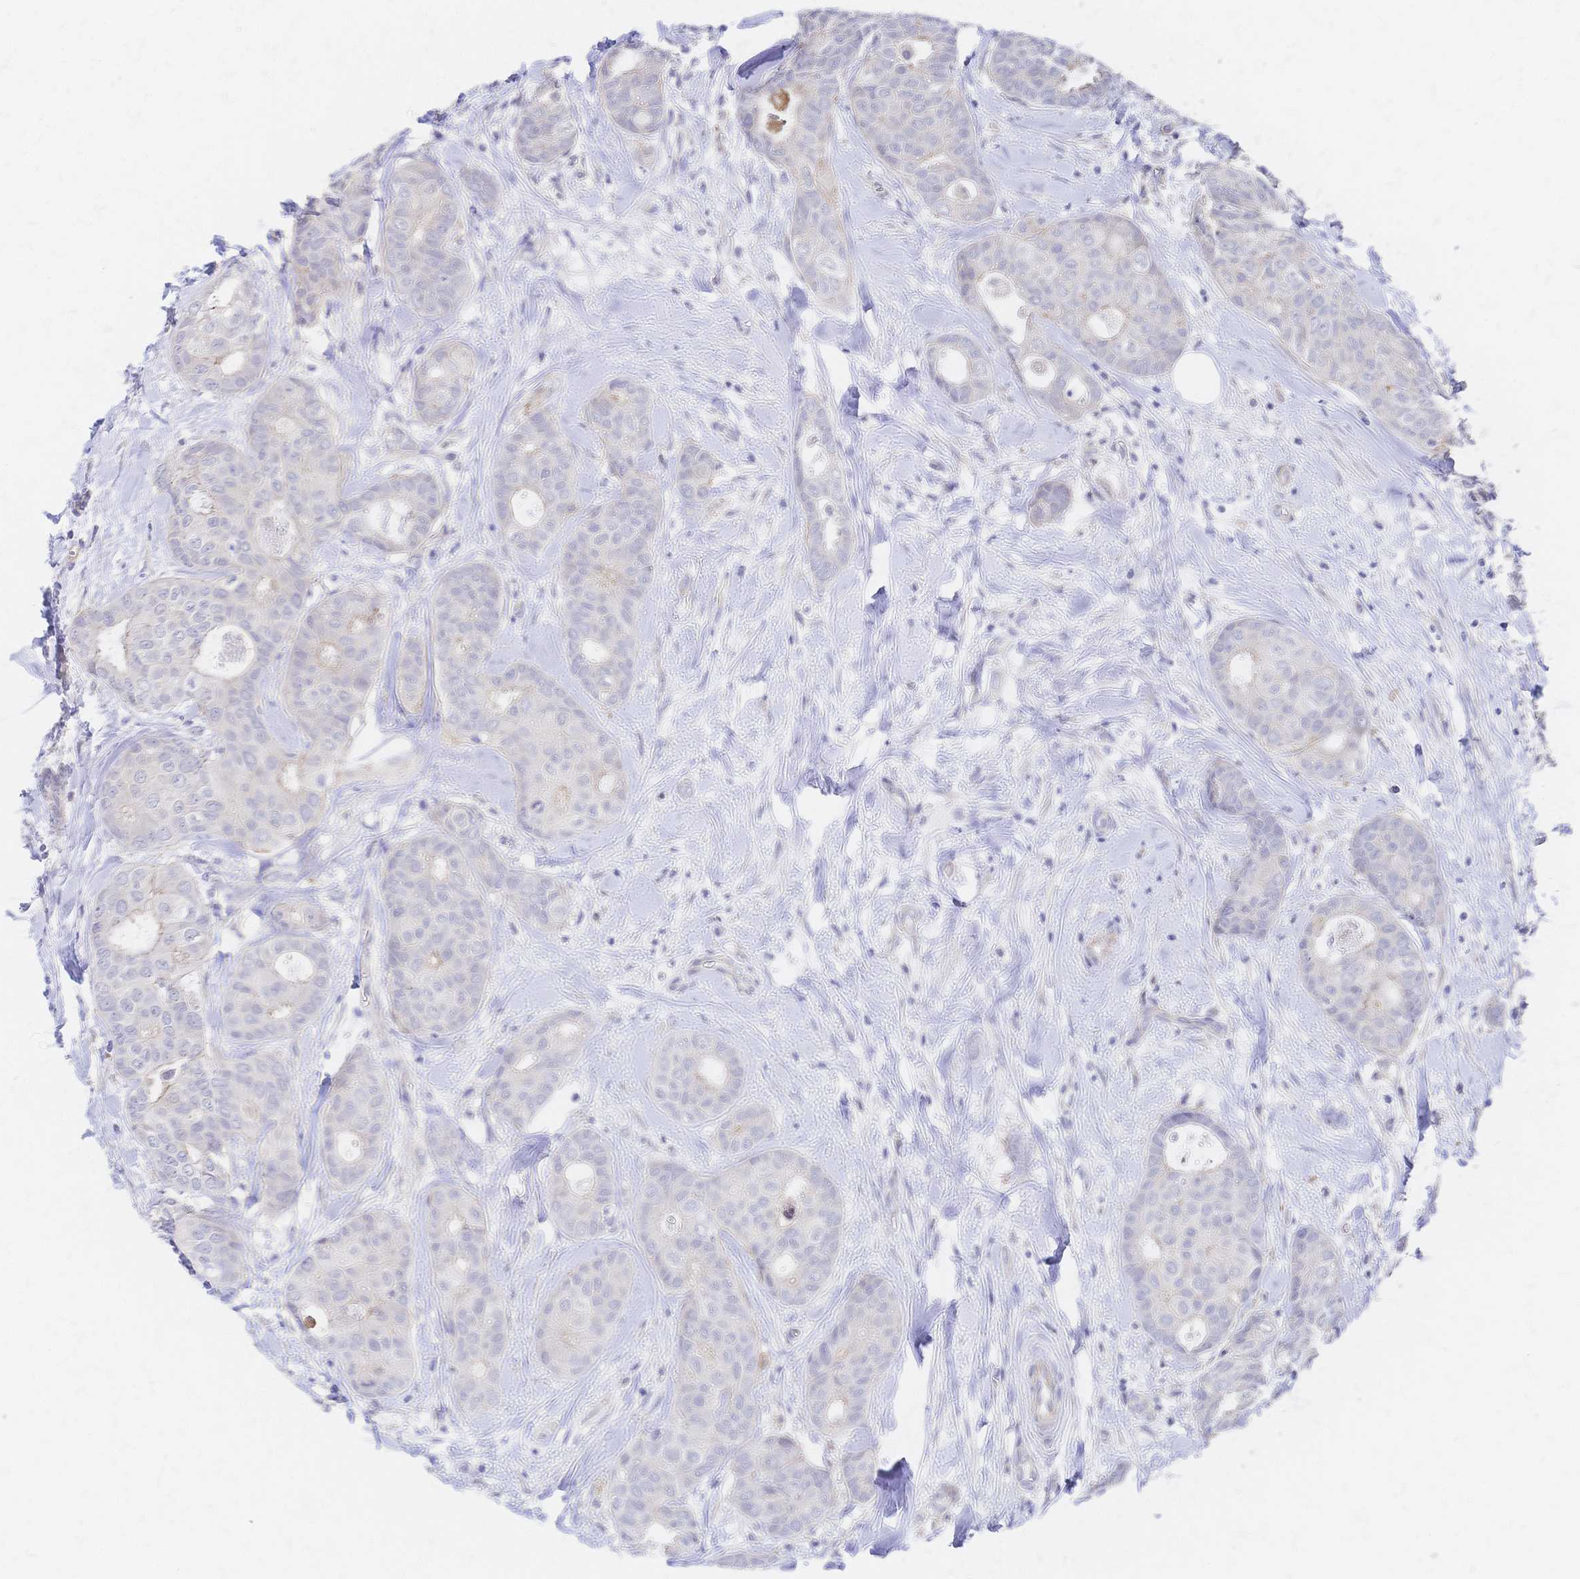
{"staining": {"intensity": "negative", "quantity": "none", "location": "none"}, "tissue": "breast cancer", "cell_type": "Tumor cells", "image_type": "cancer", "snomed": [{"axis": "morphology", "description": "Duct carcinoma"}, {"axis": "topography", "description": "Breast"}], "caption": "There is no significant expression in tumor cells of breast cancer.", "gene": "SLC5A1", "patient": {"sex": "female", "age": 45}}